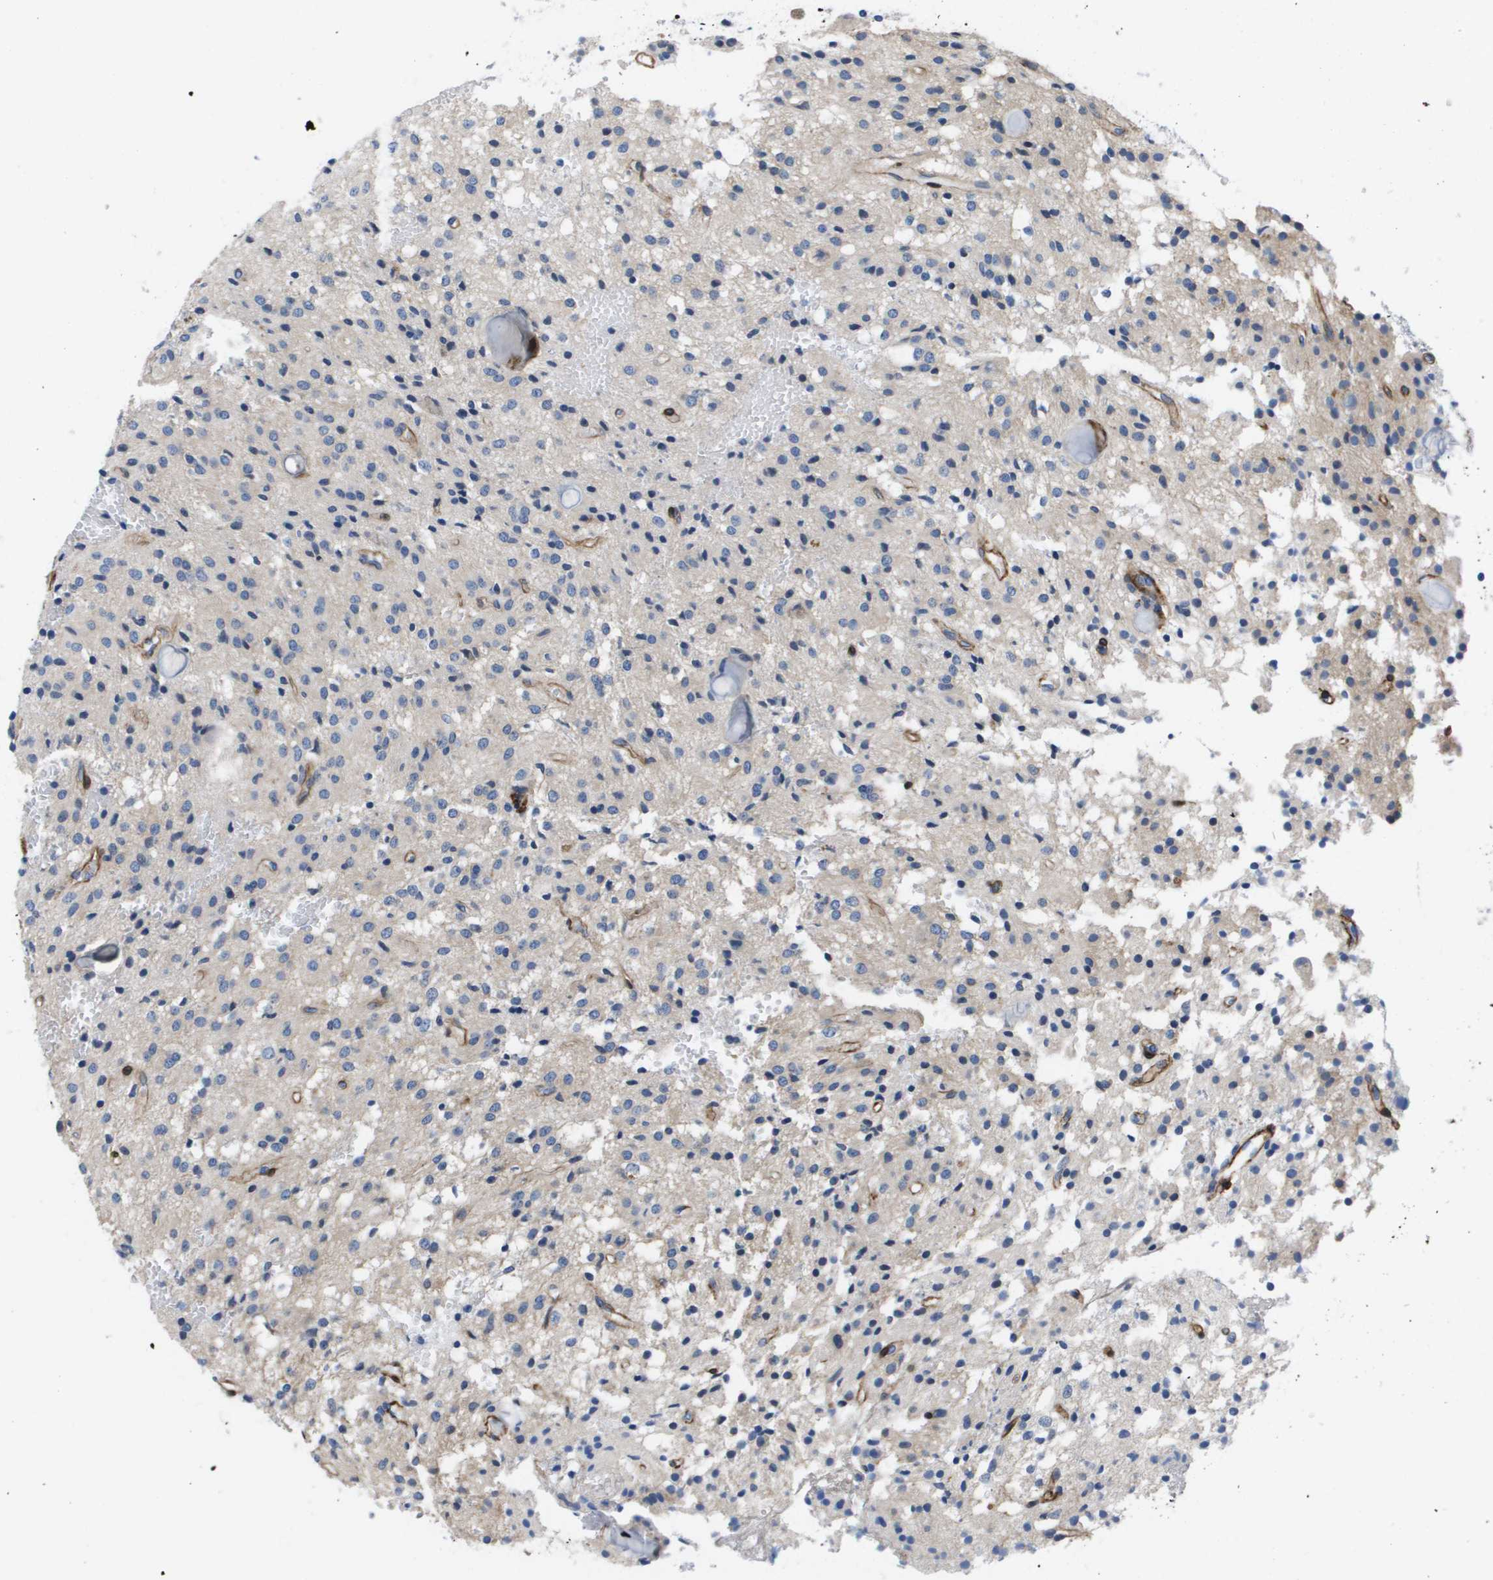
{"staining": {"intensity": "weak", "quantity": "<25%", "location": "cytoplasmic/membranous"}, "tissue": "glioma", "cell_type": "Tumor cells", "image_type": "cancer", "snomed": [{"axis": "morphology", "description": "Glioma, malignant, High grade"}, {"axis": "topography", "description": "Brain"}], "caption": "This is an immunohistochemistry photomicrograph of malignant high-grade glioma. There is no positivity in tumor cells.", "gene": "LPP", "patient": {"sex": "female", "age": 59}}